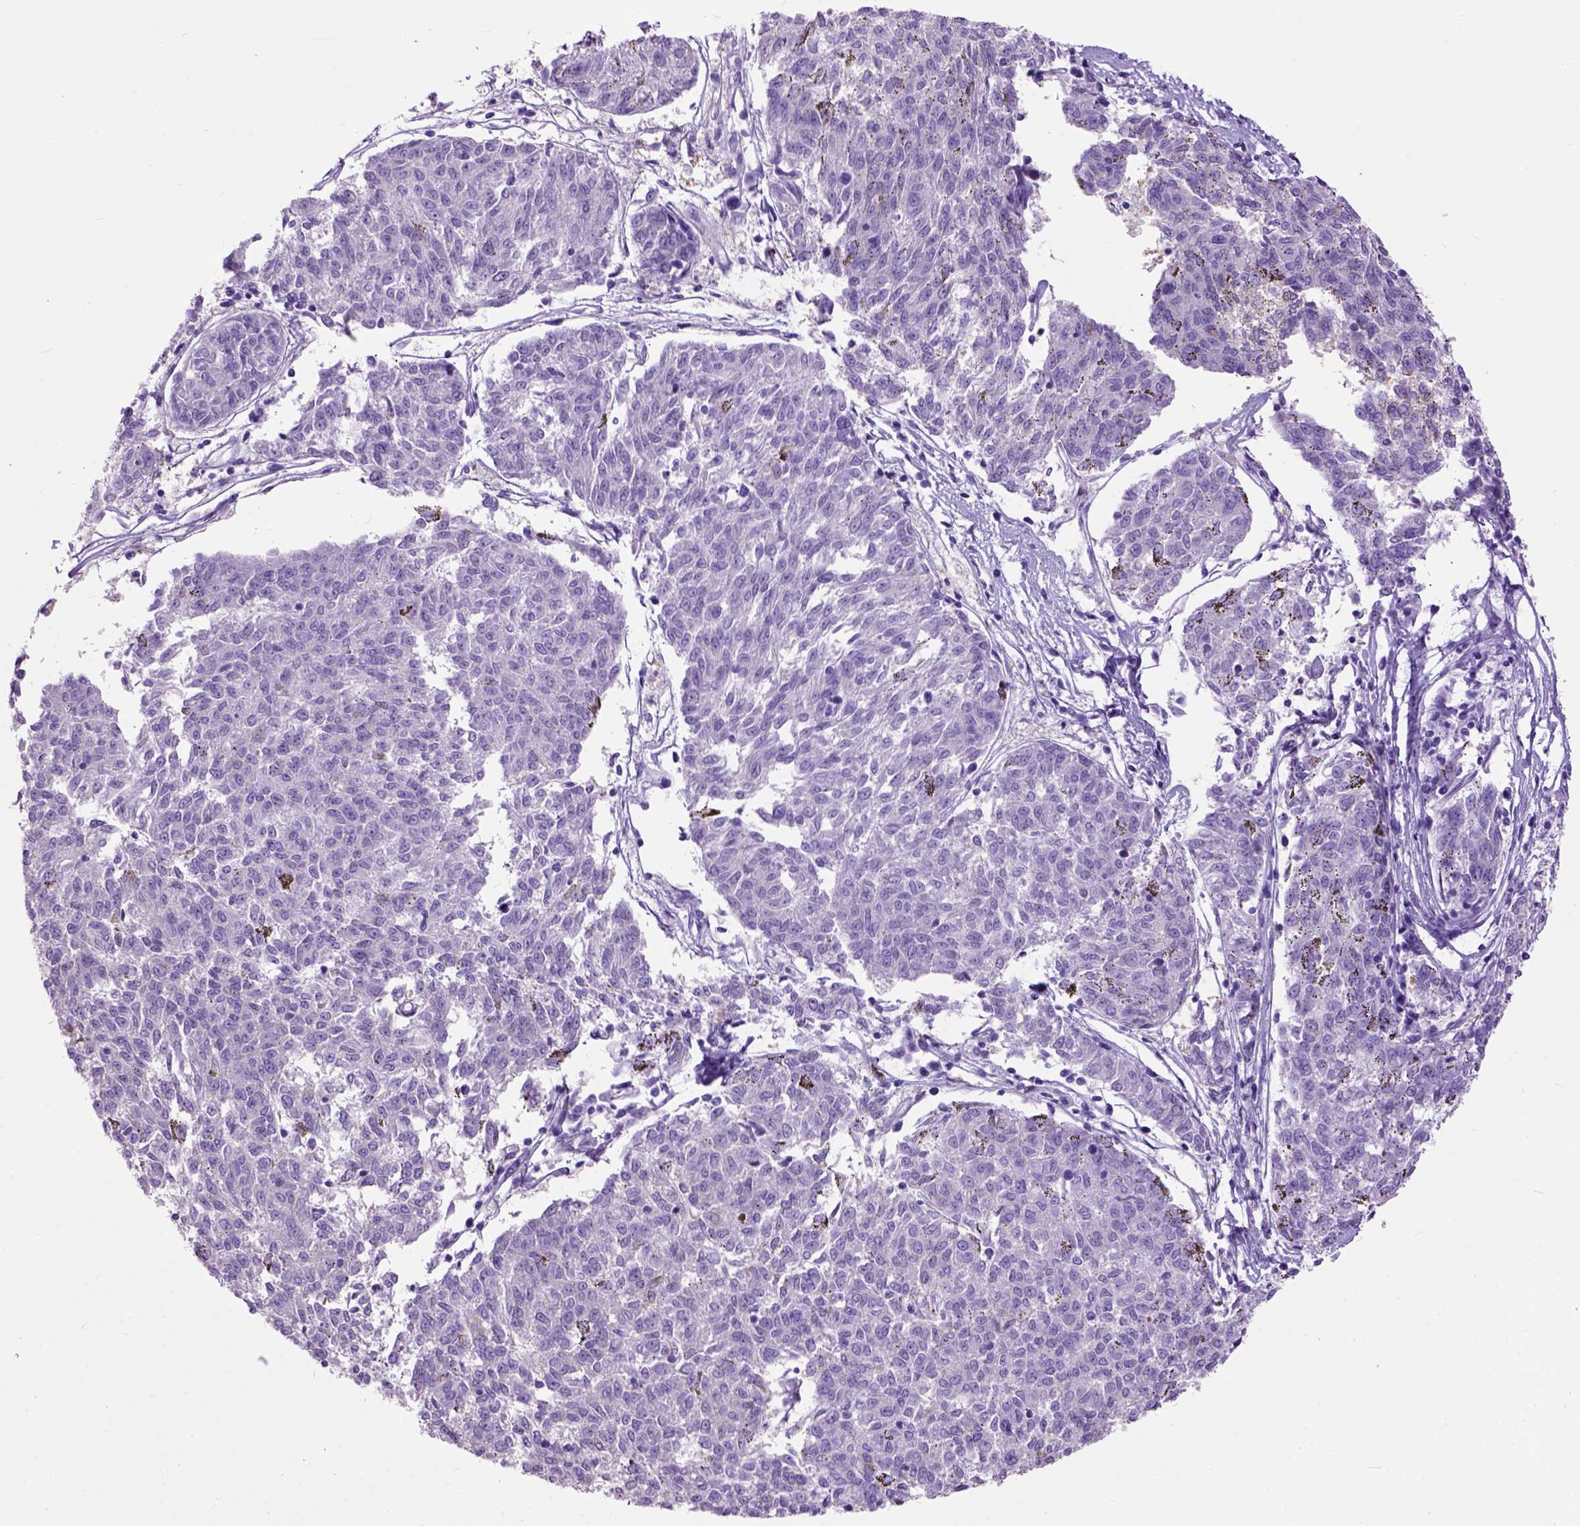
{"staining": {"intensity": "negative", "quantity": "none", "location": "none"}, "tissue": "melanoma", "cell_type": "Tumor cells", "image_type": "cancer", "snomed": [{"axis": "morphology", "description": "Malignant melanoma, NOS"}, {"axis": "topography", "description": "Skin"}], "caption": "Tumor cells are negative for brown protein staining in melanoma.", "gene": "MAPT", "patient": {"sex": "female", "age": 72}}